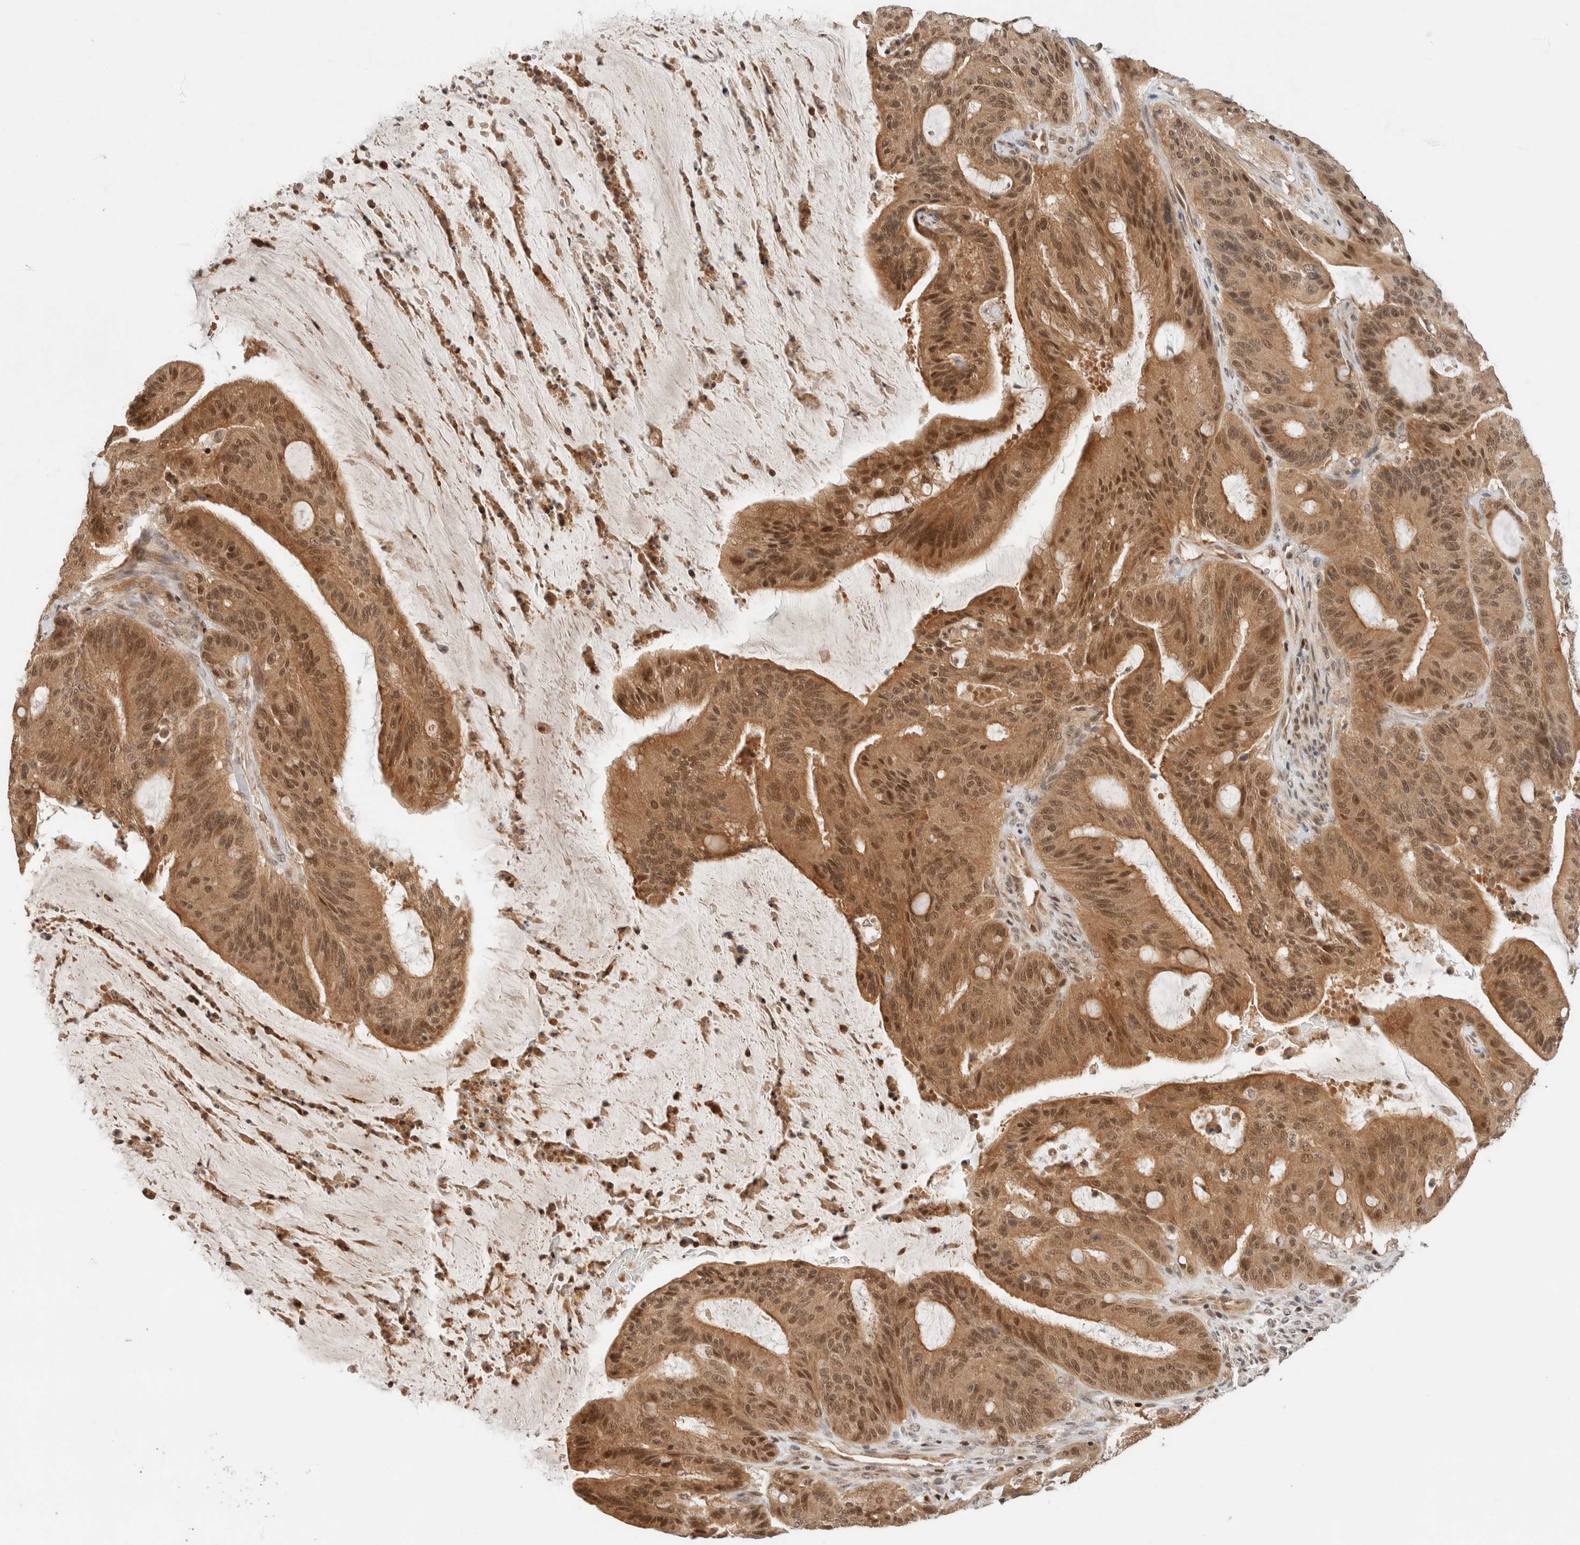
{"staining": {"intensity": "moderate", "quantity": ">75%", "location": "cytoplasmic/membranous,nuclear"}, "tissue": "liver cancer", "cell_type": "Tumor cells", "image_type": "cancer", "snomed": [{"axis": "morphology", "description": "Normal tissue, NOS"}, {"axis": "morphology", "description": "Cholangiocarcinoma"}, {"axis": "topography", "description": "Liver"}, {"axis": "topography", "description": "Peripheral nerve tissue"}], "caption": "Human cholangiocarcinoma (liver) stained for a protein (brown) displays moderate cytoplasmic/membranous and nuclear positive positivity in about >75% of tumor cells.", "gene": "C8orf76", "patient": {"sex": "female", "age": 73}}